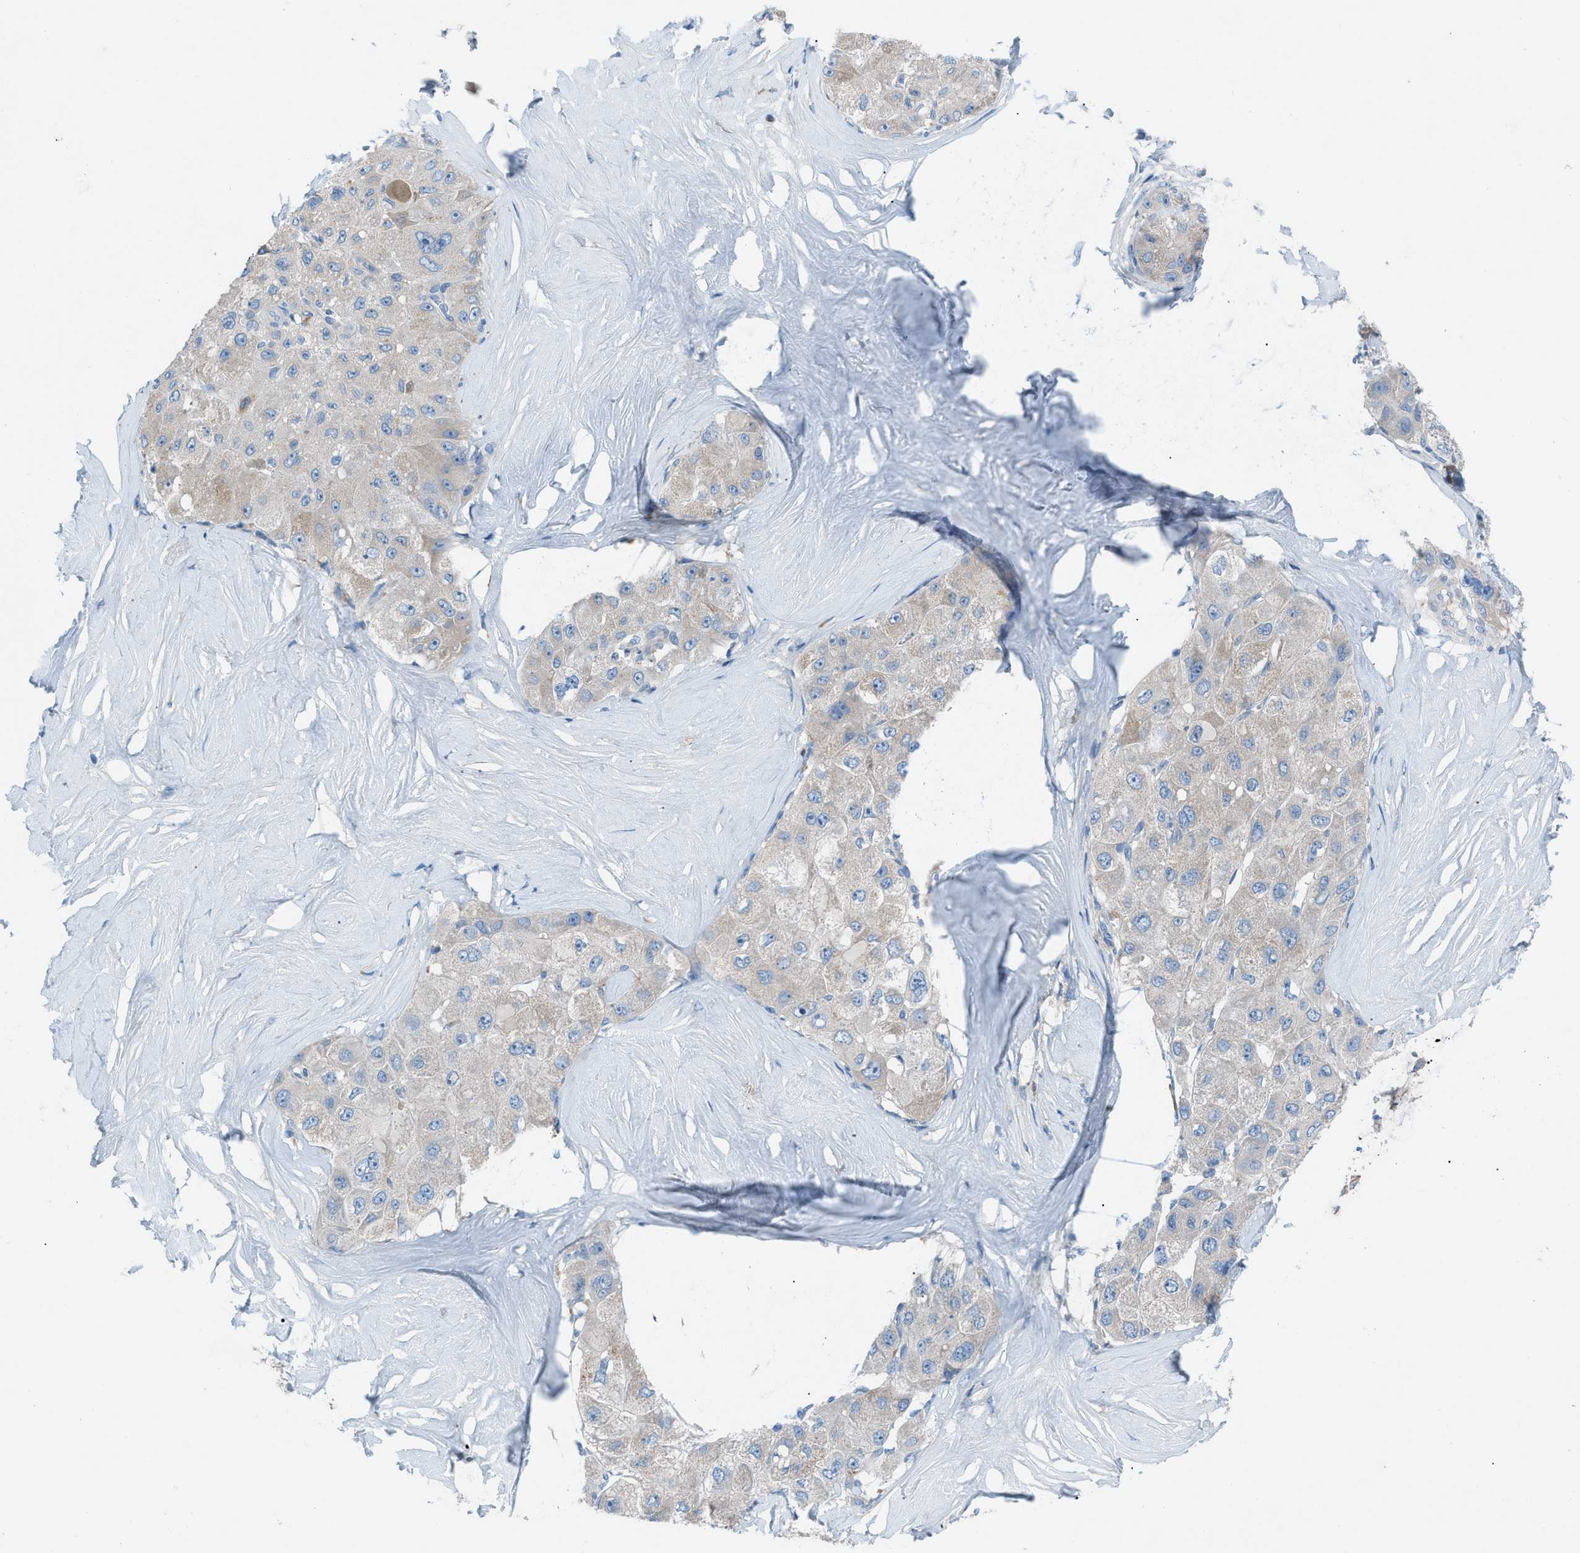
{"staining": {"intensity": "weak", "quantity": "25%-75%", "location": "cytoplasmic/membranous"}, "tissue": "liver cancer", "cell_type": "Tumor cells", "image_type": "cancer", "snomed": [{"axis": "morphology", "description": "Carcinoma, Hepatocellular, NOS"}, {"axis": "topography", "description": "Liver"}], "caption": "Liver hepatocellular carcinoma was stained to show a protein in brown. There is low levels of weak cytoplasmic/membranous positivity in about 25%-75% of tumor cells.", "gene": "C5AR2", "patient": {"sex": "male", "age": 80}}